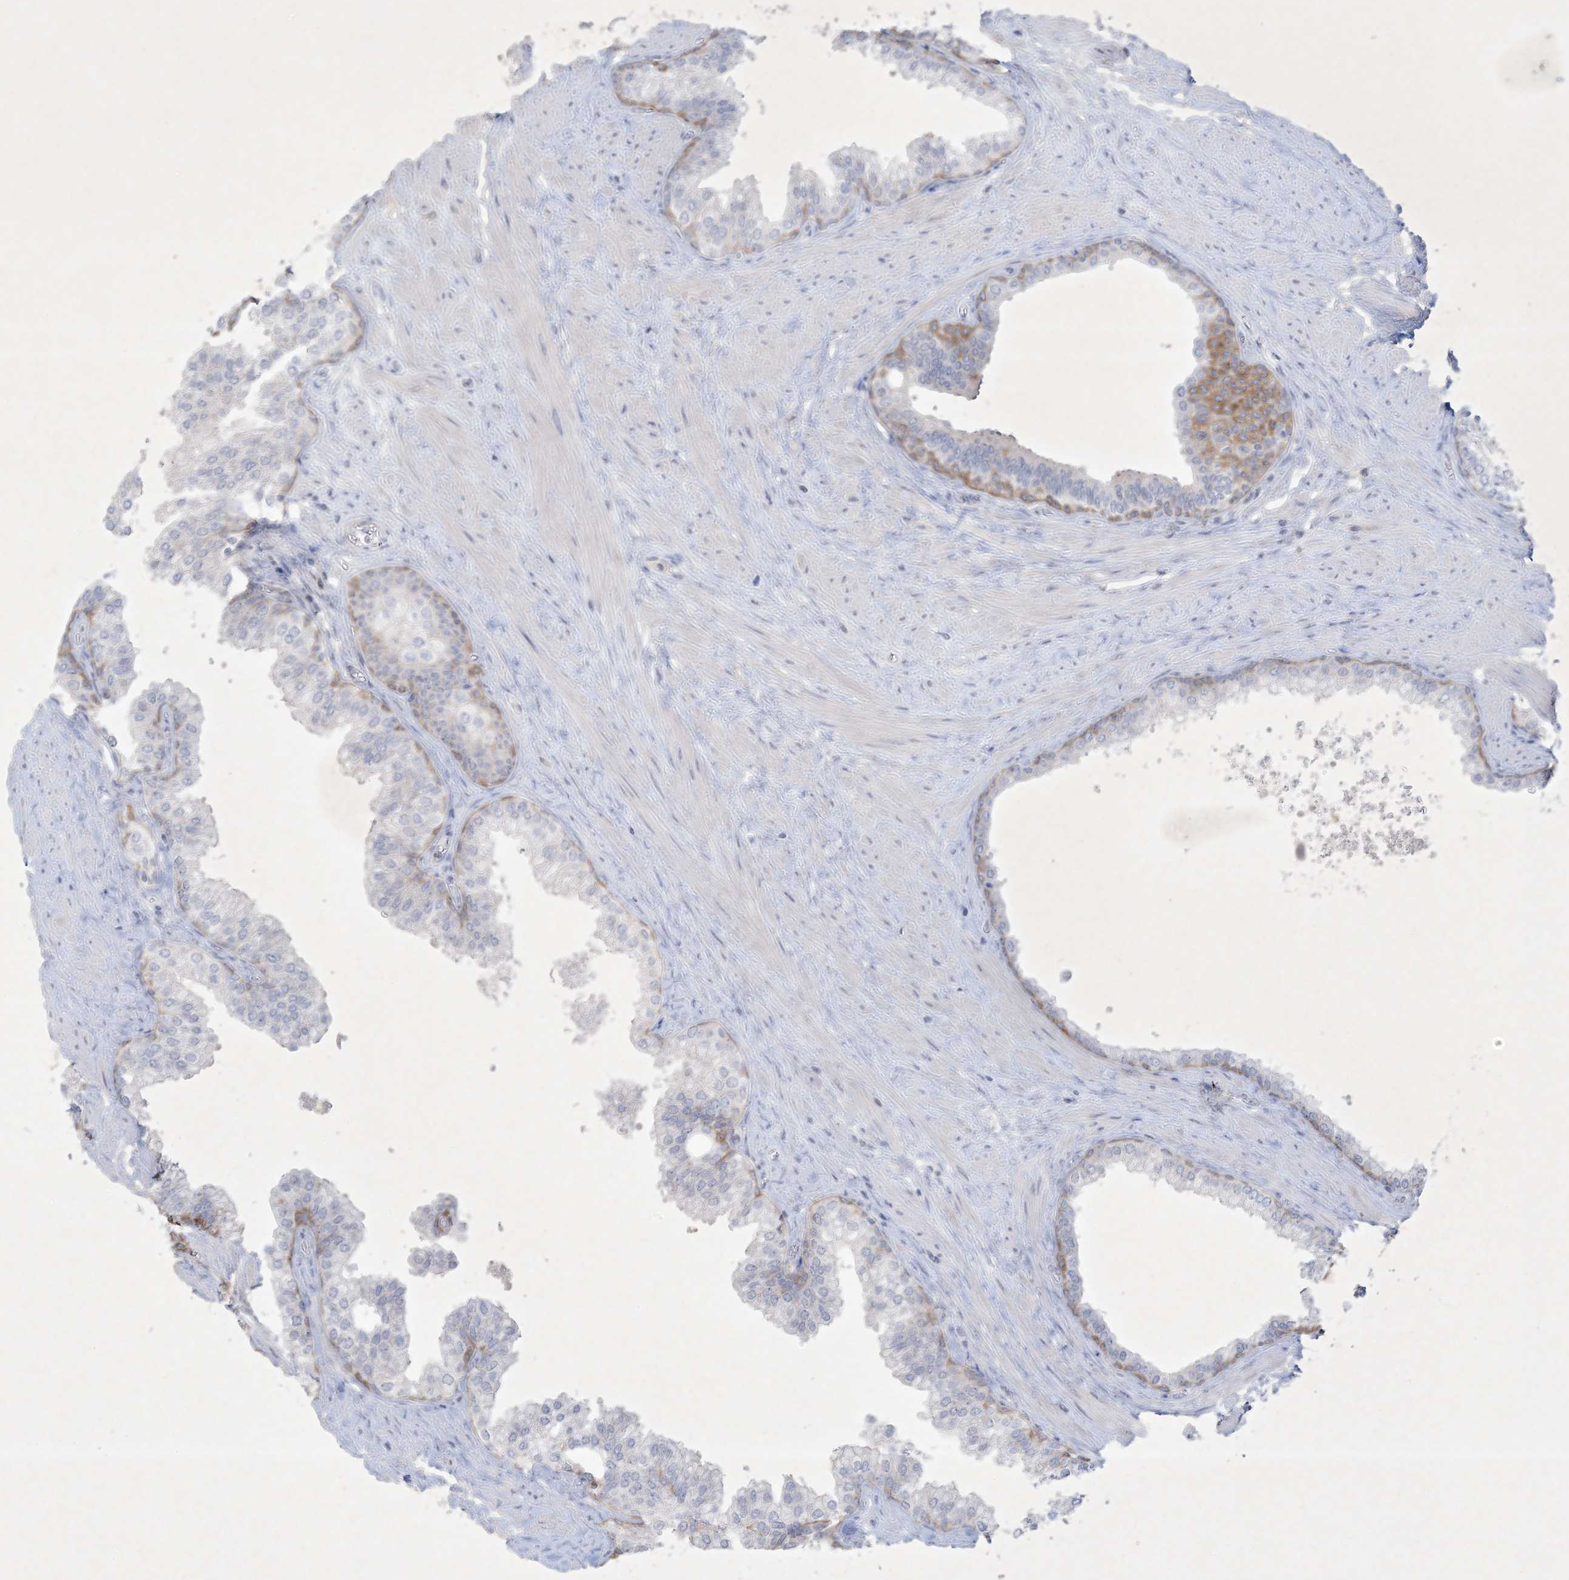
{"staining": {"intensity": "moderate", "quantity": "<25%", "location": "cytoplasmic/membranous"}, "tissue": "prostate", "cell_type": "Glandular cells", "image_type": "normal", "snomed": [{"axis": "morphology", "description": "Normal tissue, NOS"}, {"axis": "morphology", "description": "Urothelial carcinoma, Low grade"}, {"axis": "topography", "description": "Urinary bladder"}, {"axis": "topography", "description": "Prostate"}], "caption": "This image shows immunohistochemistry (IHC) staining of normal prostate, with low moderate cytoplasmic/membranous positivity in about <25% of glandular cells.", "gene": "CCDC24", "patient": {"sex": "male", "age": 60}}